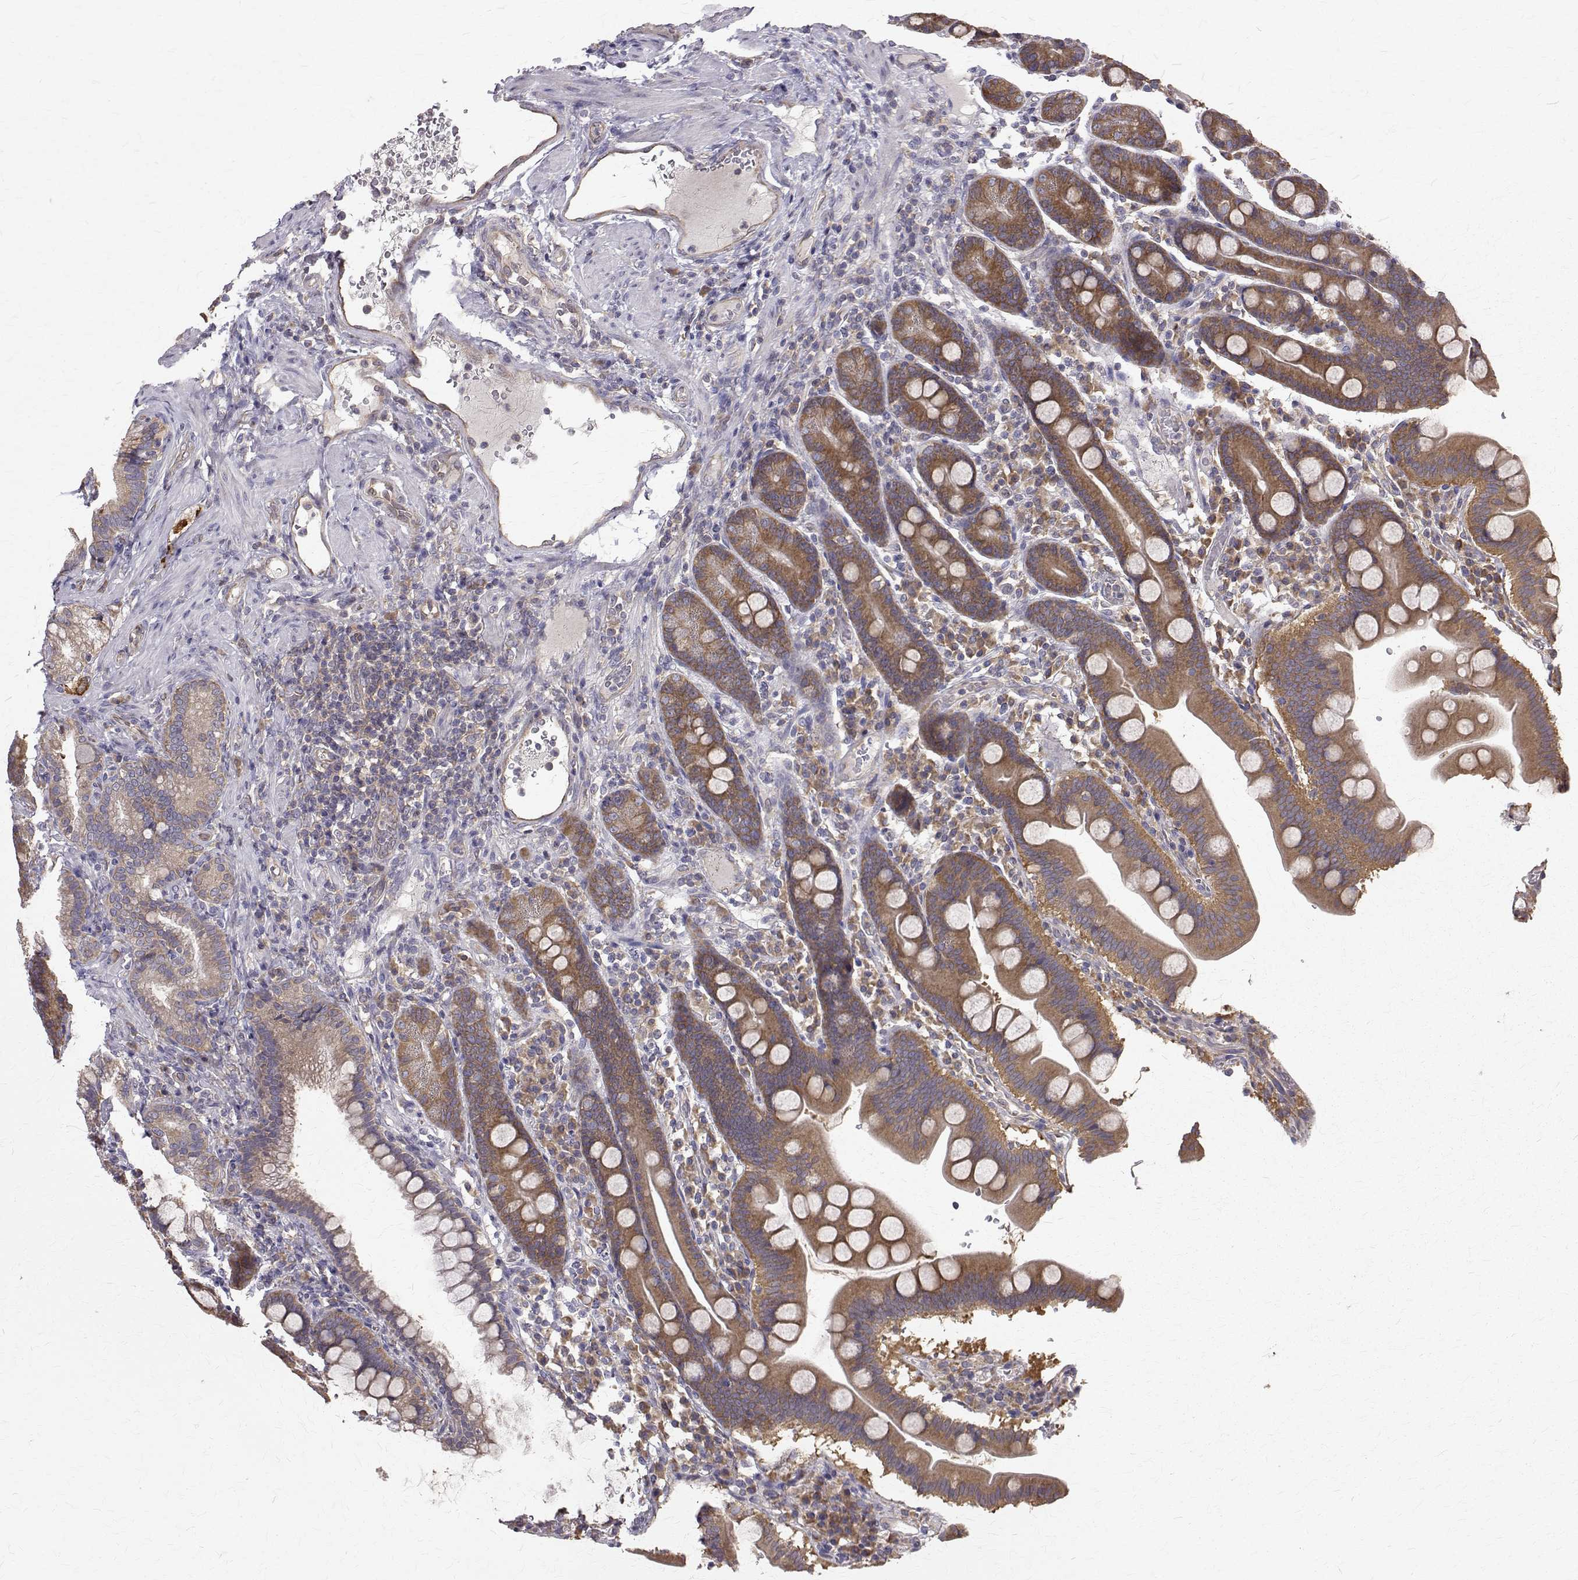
{"staining": {"intensity": "moderate", "quantity": ">75%", "location": "cytoplasmic/membranous"}, "tissue": "duodenum", "cell_type": "Glandular cells", "image_type": "normal", "snomed": [{"axis": "morphology", "description": "Normal tissue, NOS"}, {"axis": "topography", "description": "Pancreas"}, {"axis": "topography", "description": "Duodenum"}], "caption": "Glandular cells display medium levels of moderate cytoplasmic/membranous positivity in about >75% of cells in unremarkable human duodenum.", "gene": "FARSB", "patient": {"sex": "male", "age": 59}}